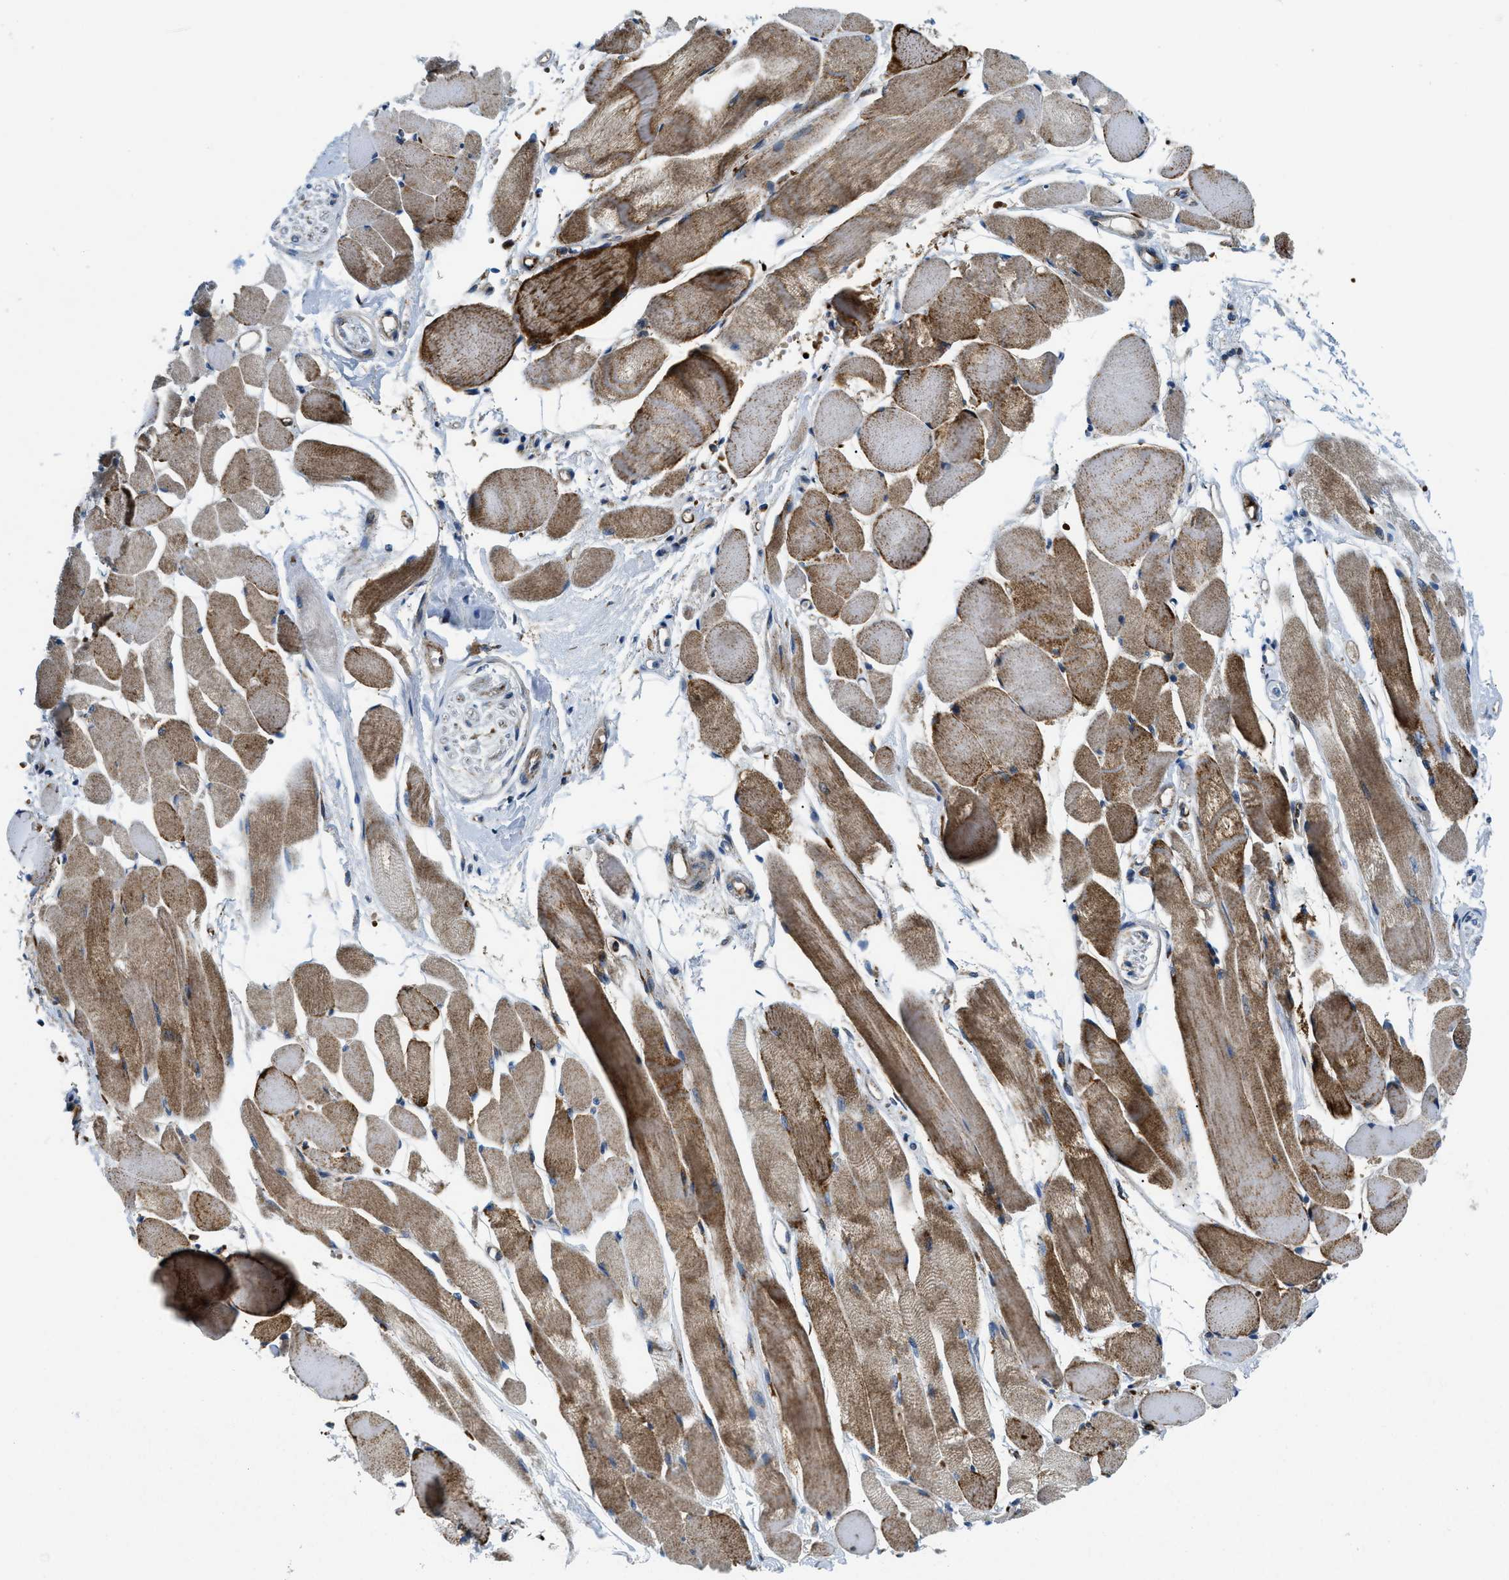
{"staining": {"intensity": "moderate", "quantity": ">75%", "location": "cytoplasmic/membranous"}, "tissue": "skeletal muscle", "cell_type": "Myocytes", "image_type": "normal", "snomed": [{"axis": "morphology", "description": "Normal tissue, NOS"}, {"axis": "topography", "description": "Skeletal muscle"}, {"axis": "topography", "description": "Peripheral nerve tissue"}], "caption": "Skeletal muscle stained with DAB (3,3'-diaminobenzidine) IHC reveals medium levels of moderate cytoplasmic/membranous expression in about >75% of myocytes. The staining was performed using DAB to visualize the protein expression in brown, while the nuclei were stained in blue with hematoxylin (Magnification: 20x).", "gene": "CSPG4", "patient": {"sex": "female", "age": 84}}